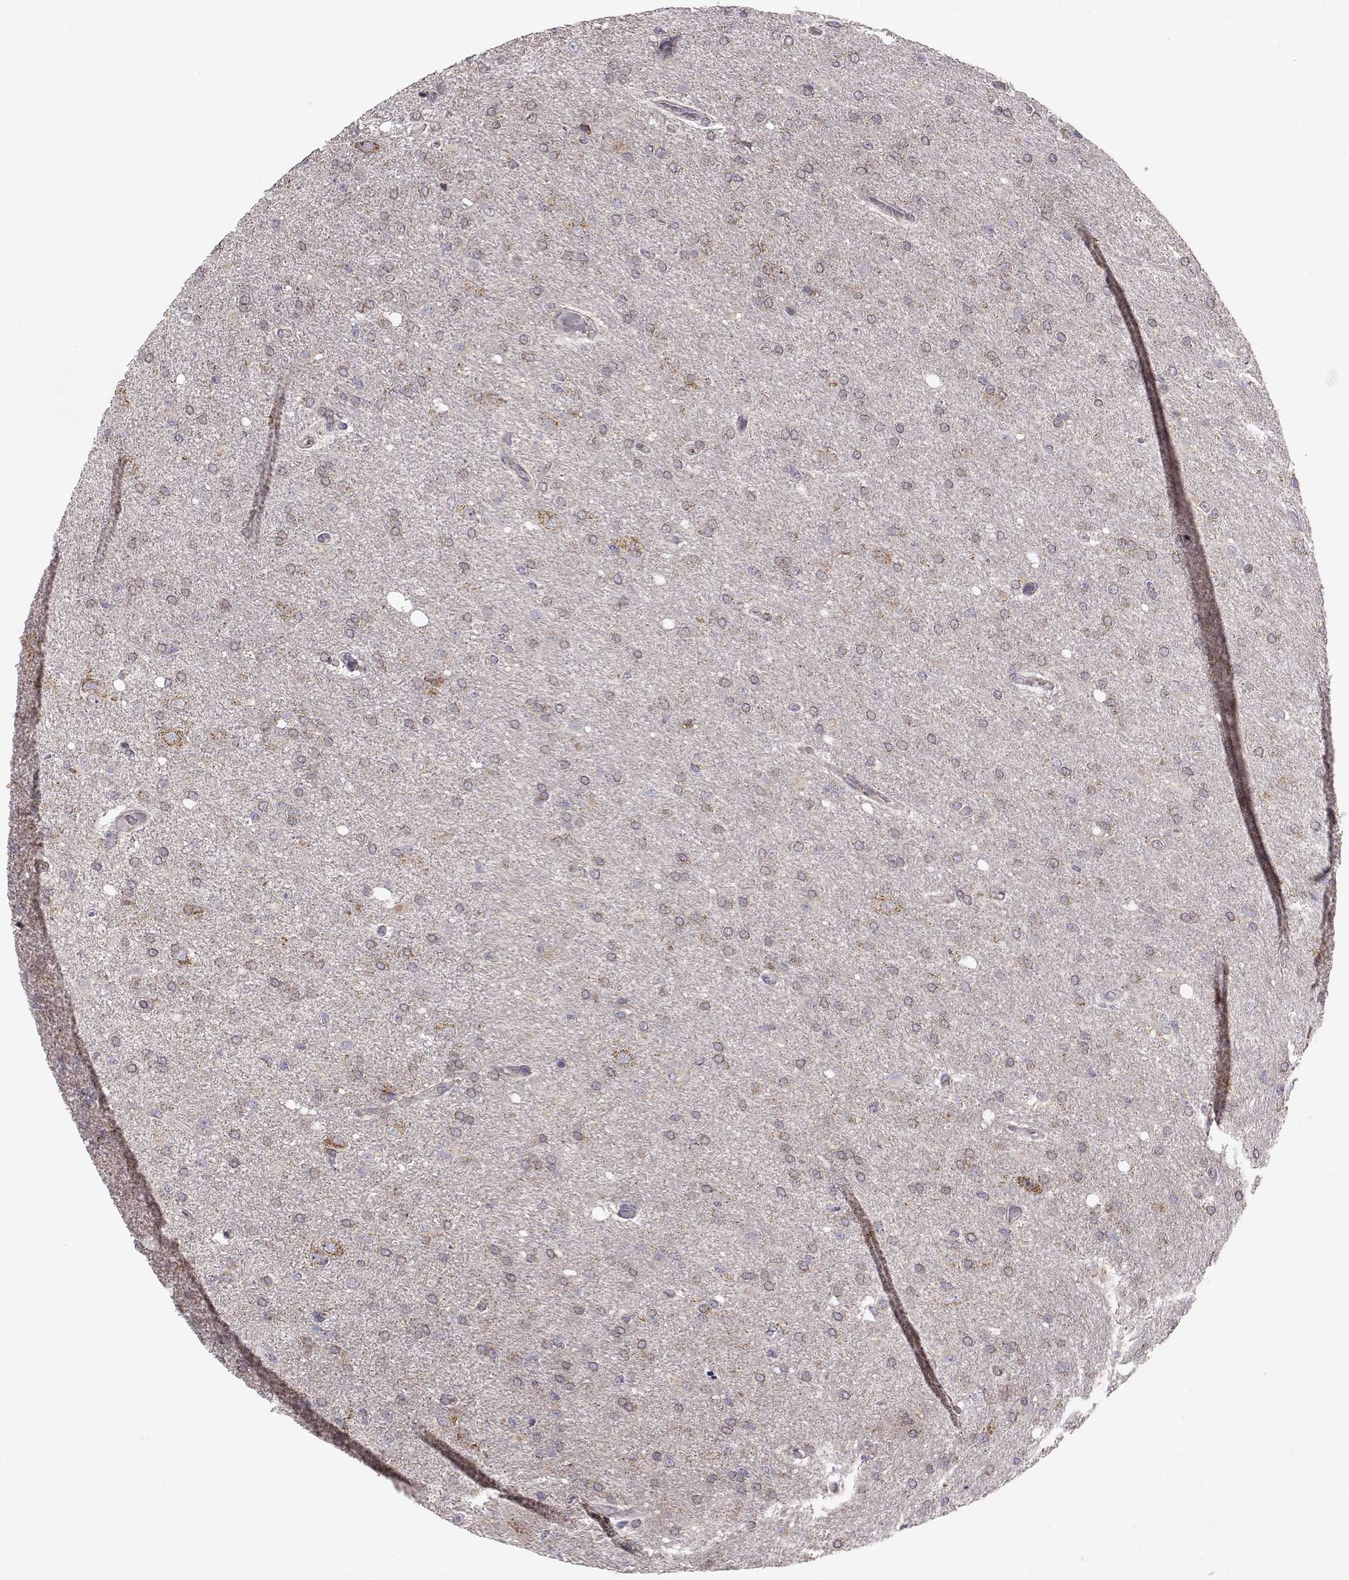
{"staining": {"intensity": "negative", "quantity": "none", "location": "none"}, "tissue": "glioma", "cell_type": "Tumor cells", "image_type": "cancer", "snomed": [{"axis": "morphology", "description": "Glioma, malignant, High grade"}, {"axis": "topography", "description": "Cerebral cortex"}], "caption": "This is a histopathology image of IHC staining of high-grade glioma (malignant), which shows no positivity in tumor cells.", "gene": "FAM8A1", "patient": {"sex": "male", "age": 70}}